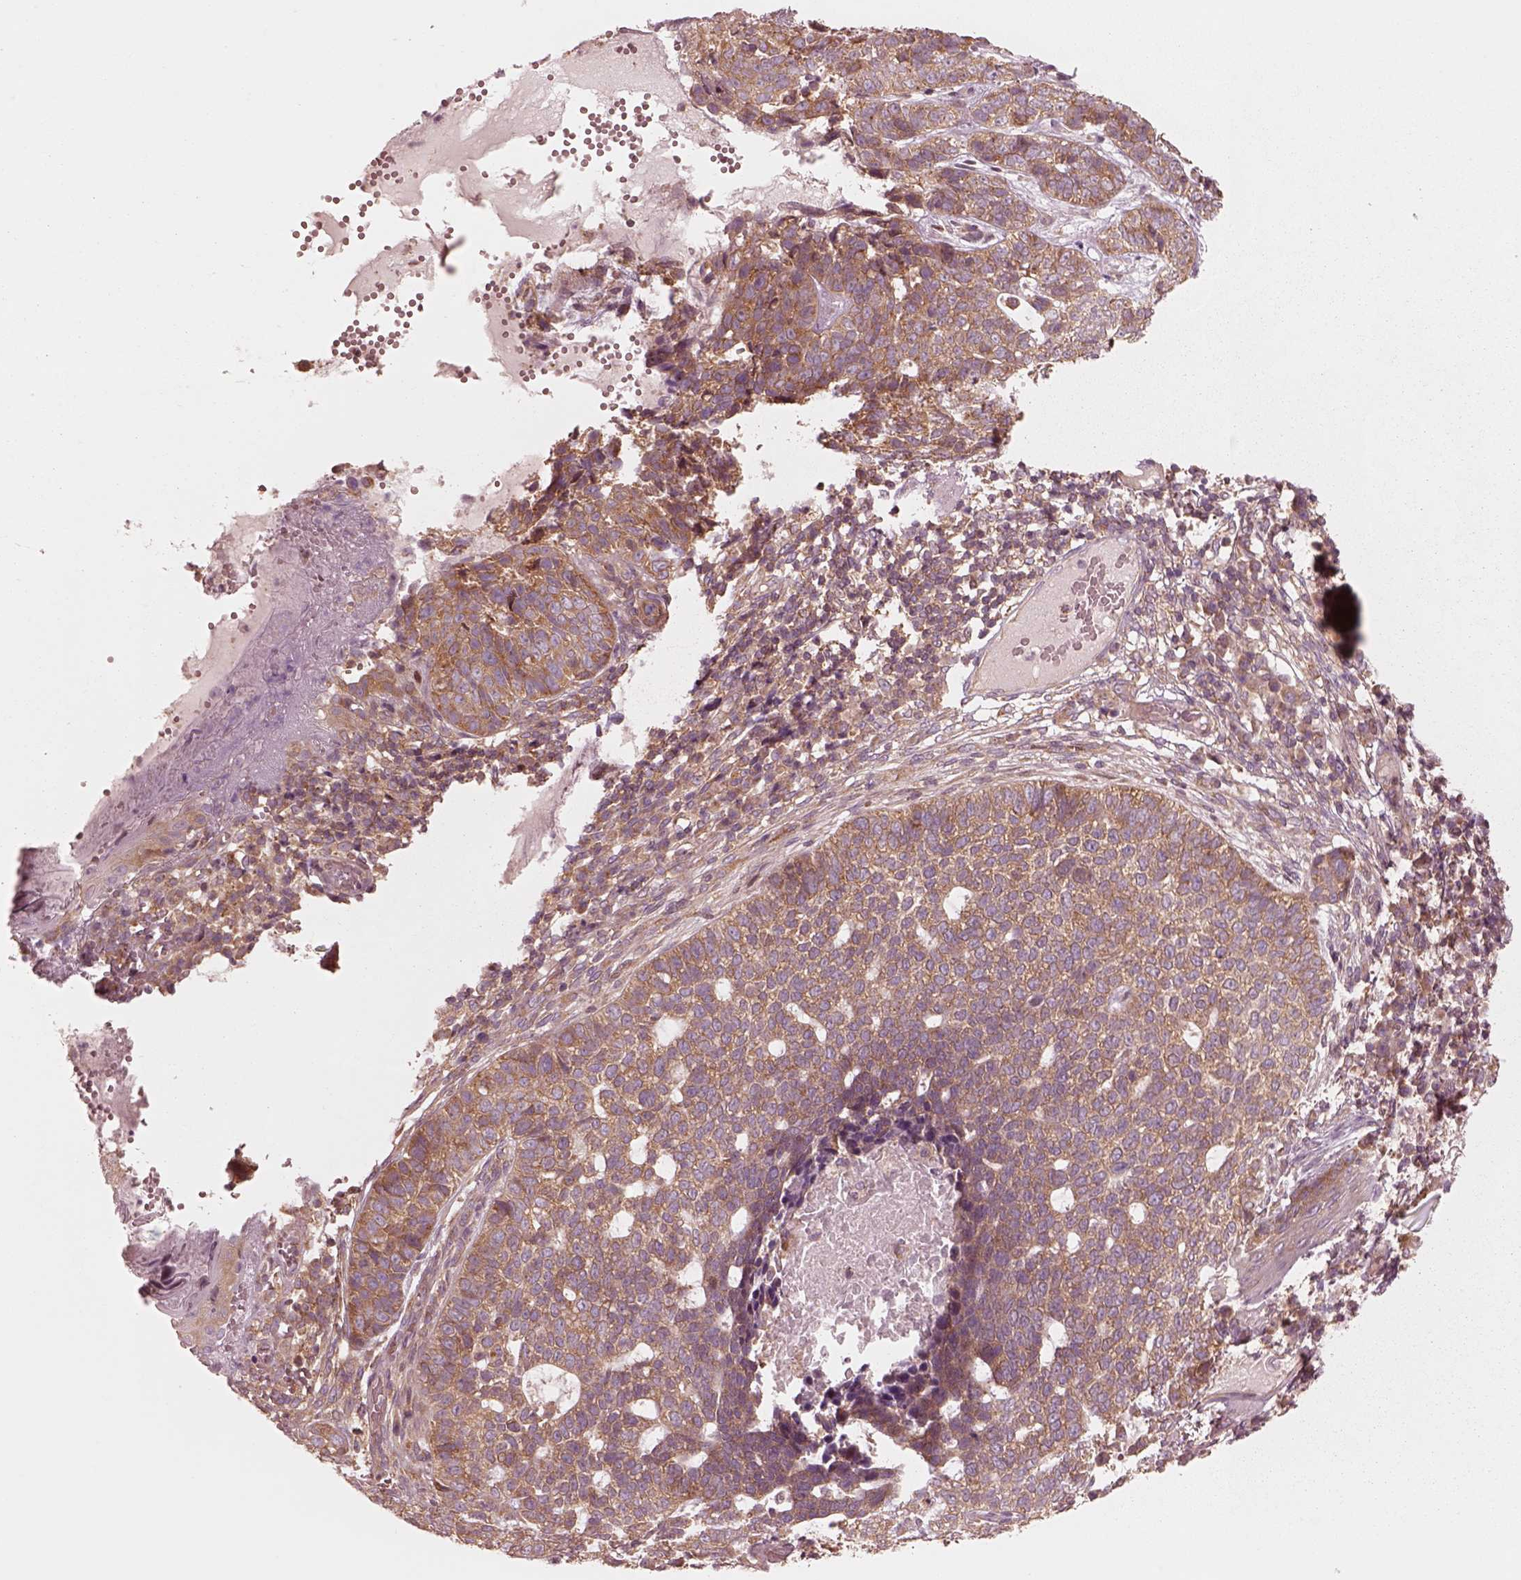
{"staining": {"intensity": "moderate", "quantity": ">75%", "location": "cytoplasmic/membranous"}, "tissue": "skin cancer", "cell_type": "Tumor cells", "image_type": "cancer", "snomed": [{"axis": "morphology", "description": "Basal cell carcinoma"}, {"axis": "topography", "description": "Skin"}], "caption": "An IHC micrograph of tumor tissue is shown. Protein staining in brown shows moderate cytoplasmic/membranous positivity in skin cancer (basal cell carcinoma) within tumor cells. The staining was performed using DAB (3,3'-diaminobenzidine) to visualize the protein expression in brown, while the nuclei were stained in blue with hematoxylin (Magnification: 20x).", "gene": "CNOT2", "patient": {"sex": "female", "age": 69}}